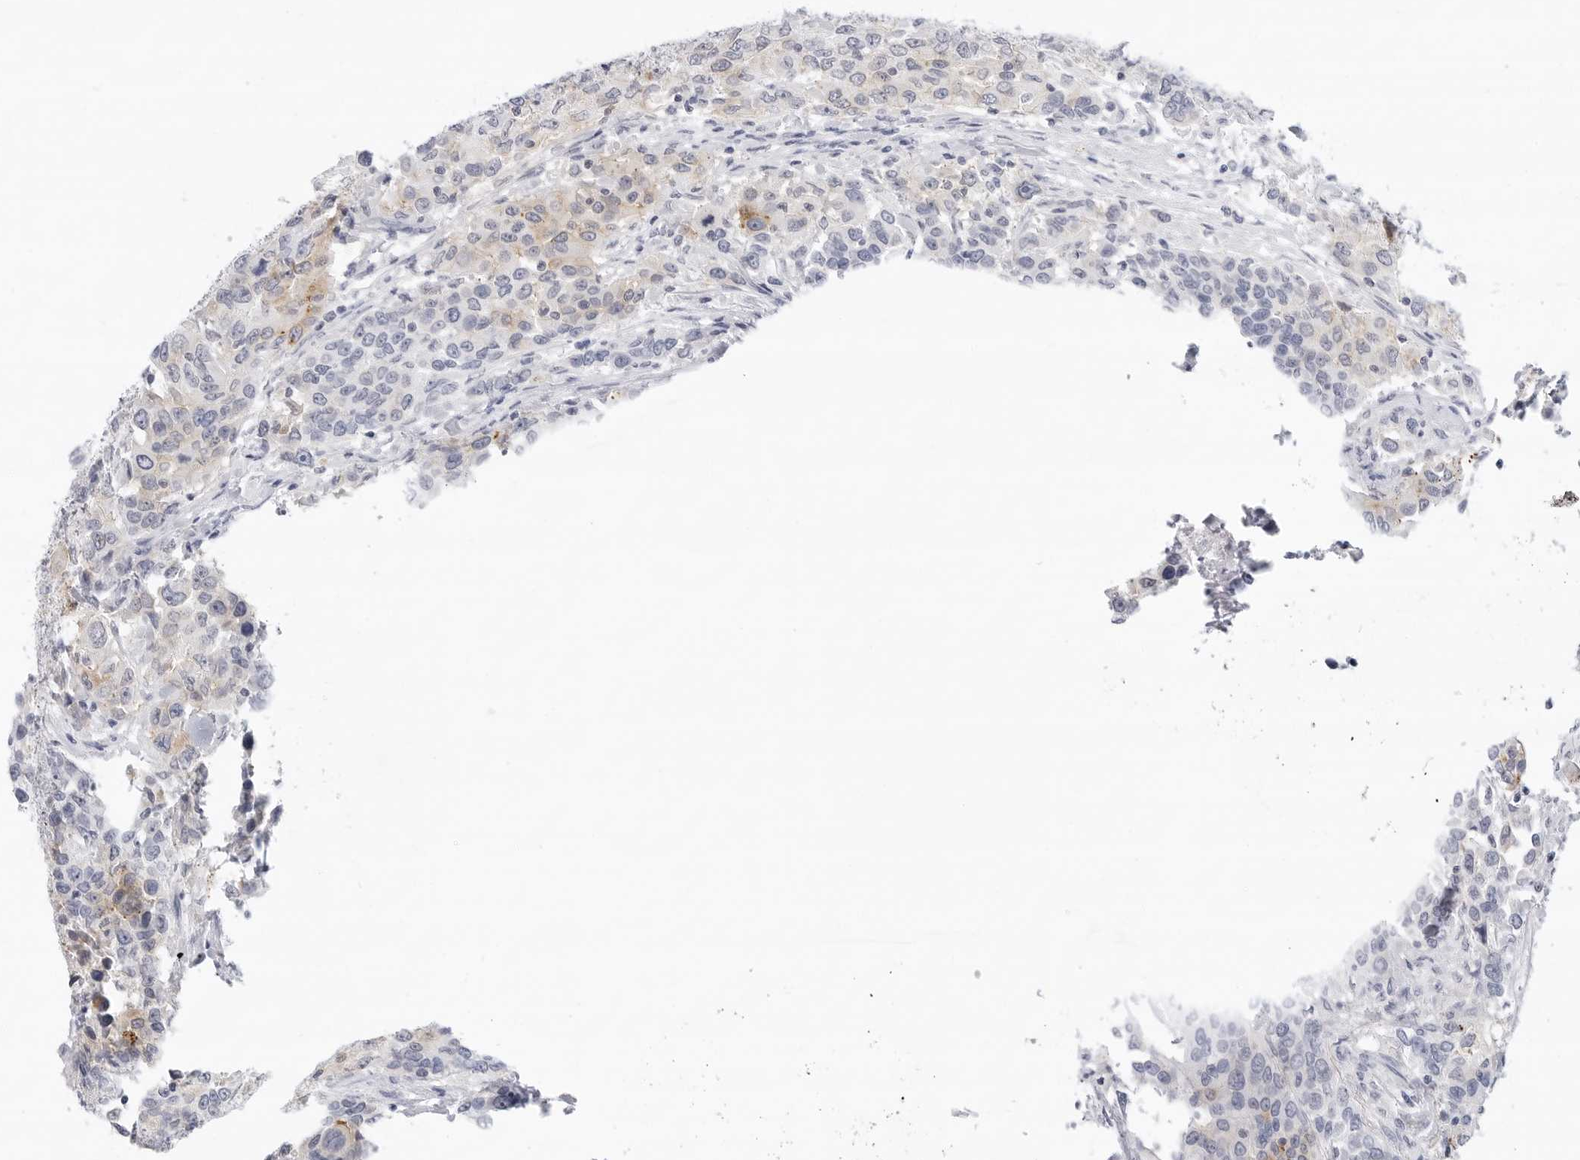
{"staining": {"intensity": "weak", "quantity": "<25%", "location": "cytoplasmic/membranous"}, "tissue": "urothelial cancer", "cell_type": "Tumor cells", "image_type": "cancer", "snomed": [{"axis": "morphology", "description": "Urothelial carcinoma, High grade"}, {"axis": "topography", "description": "Urinary bladder"}], "caption": "Immunohistochemical staining of urothelial cancer shows no significant staining in tumor cells.", "gene": "SLC19A1", "patient": {"sex": "female", "age": 80}}